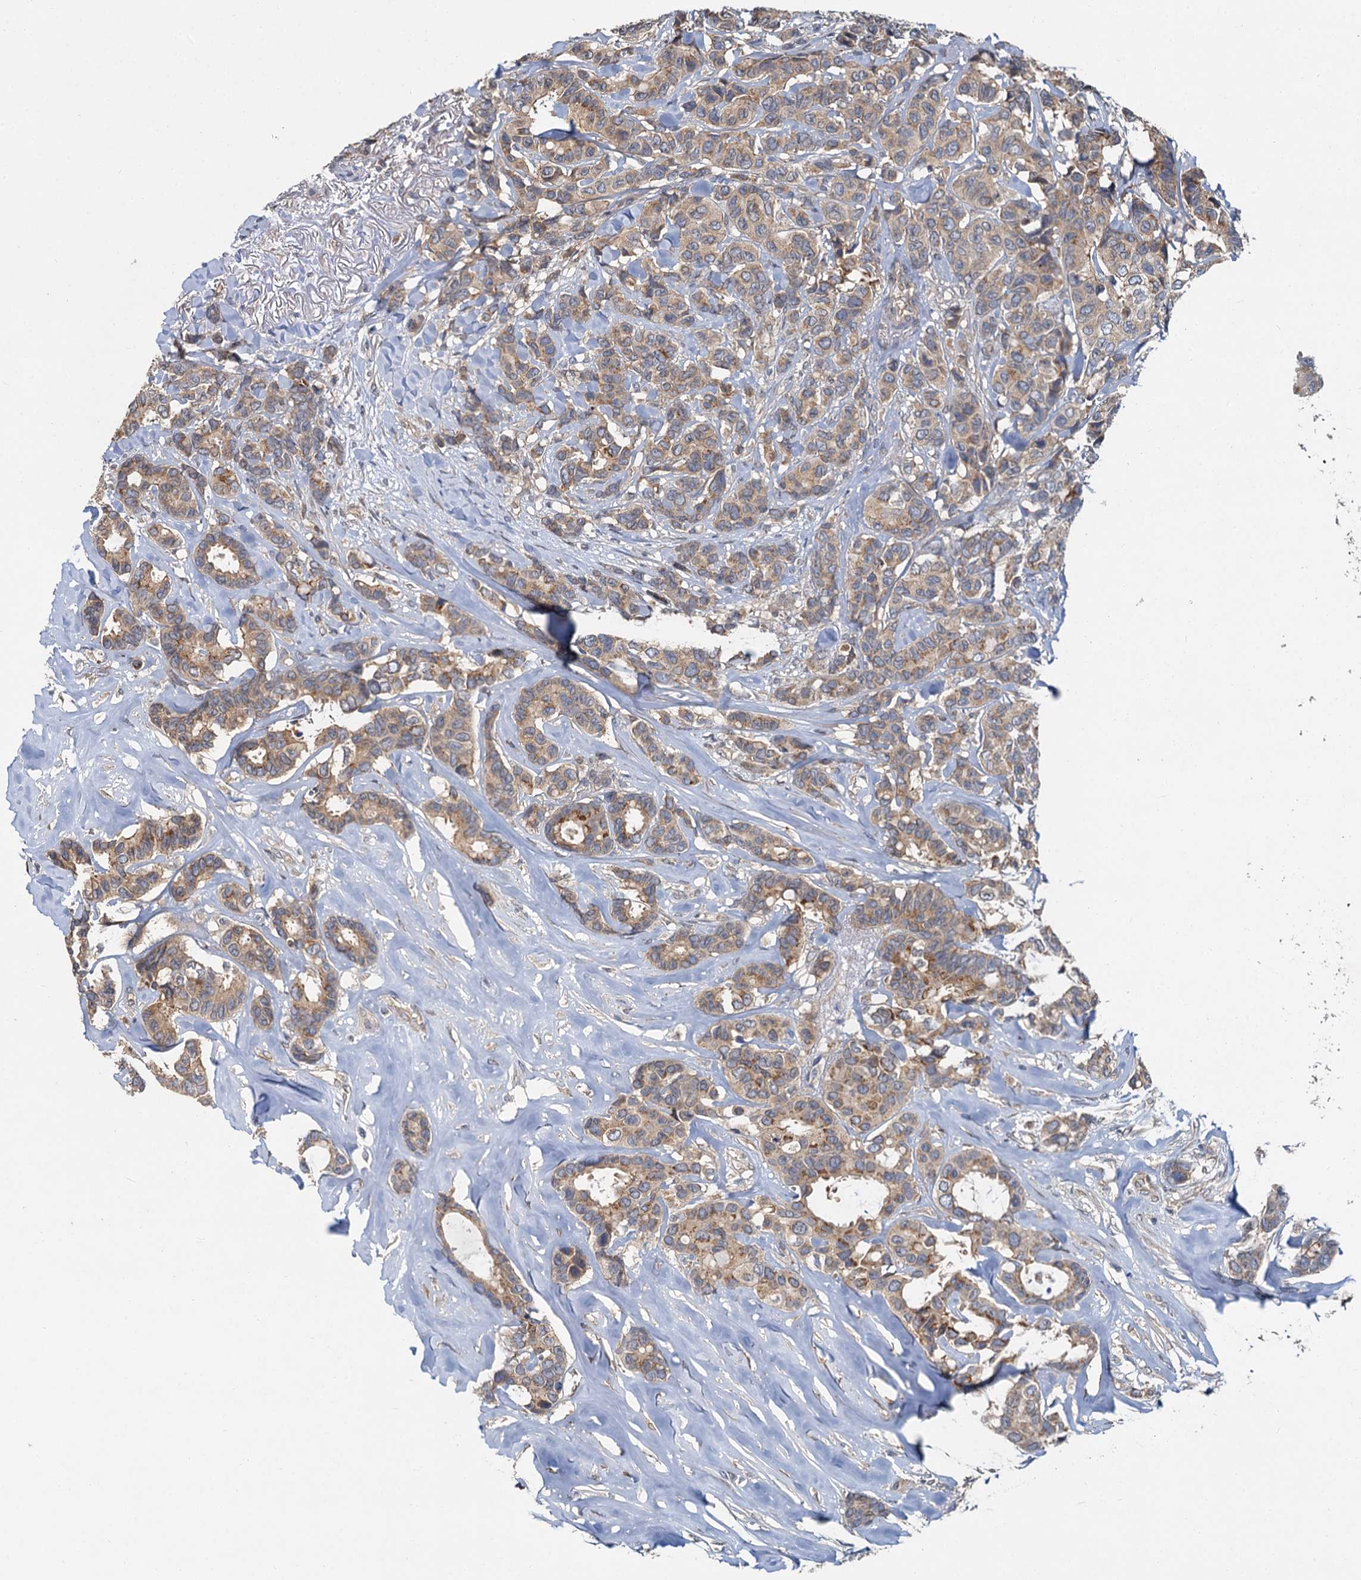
{"staining": {"intensity": "moderate", "quantity": ">75%", "location": "cytoplasmic/membranous"}, "tissue": "breast cancer", "cell_type": "Tumor cells", "image_type": "cancer", "snomed": [{"axis": "morphology", "description": "Duct carcinoma"}, {"axis": "topography", "description": "Breast"}], "caption": "The immunohistochemical stain labels moderate cytoplasmic/membranous staining in tumor cells of breast cancer tissue.", "gene": "ZNF324", "patient": {"sex": "female", "age": 87}}